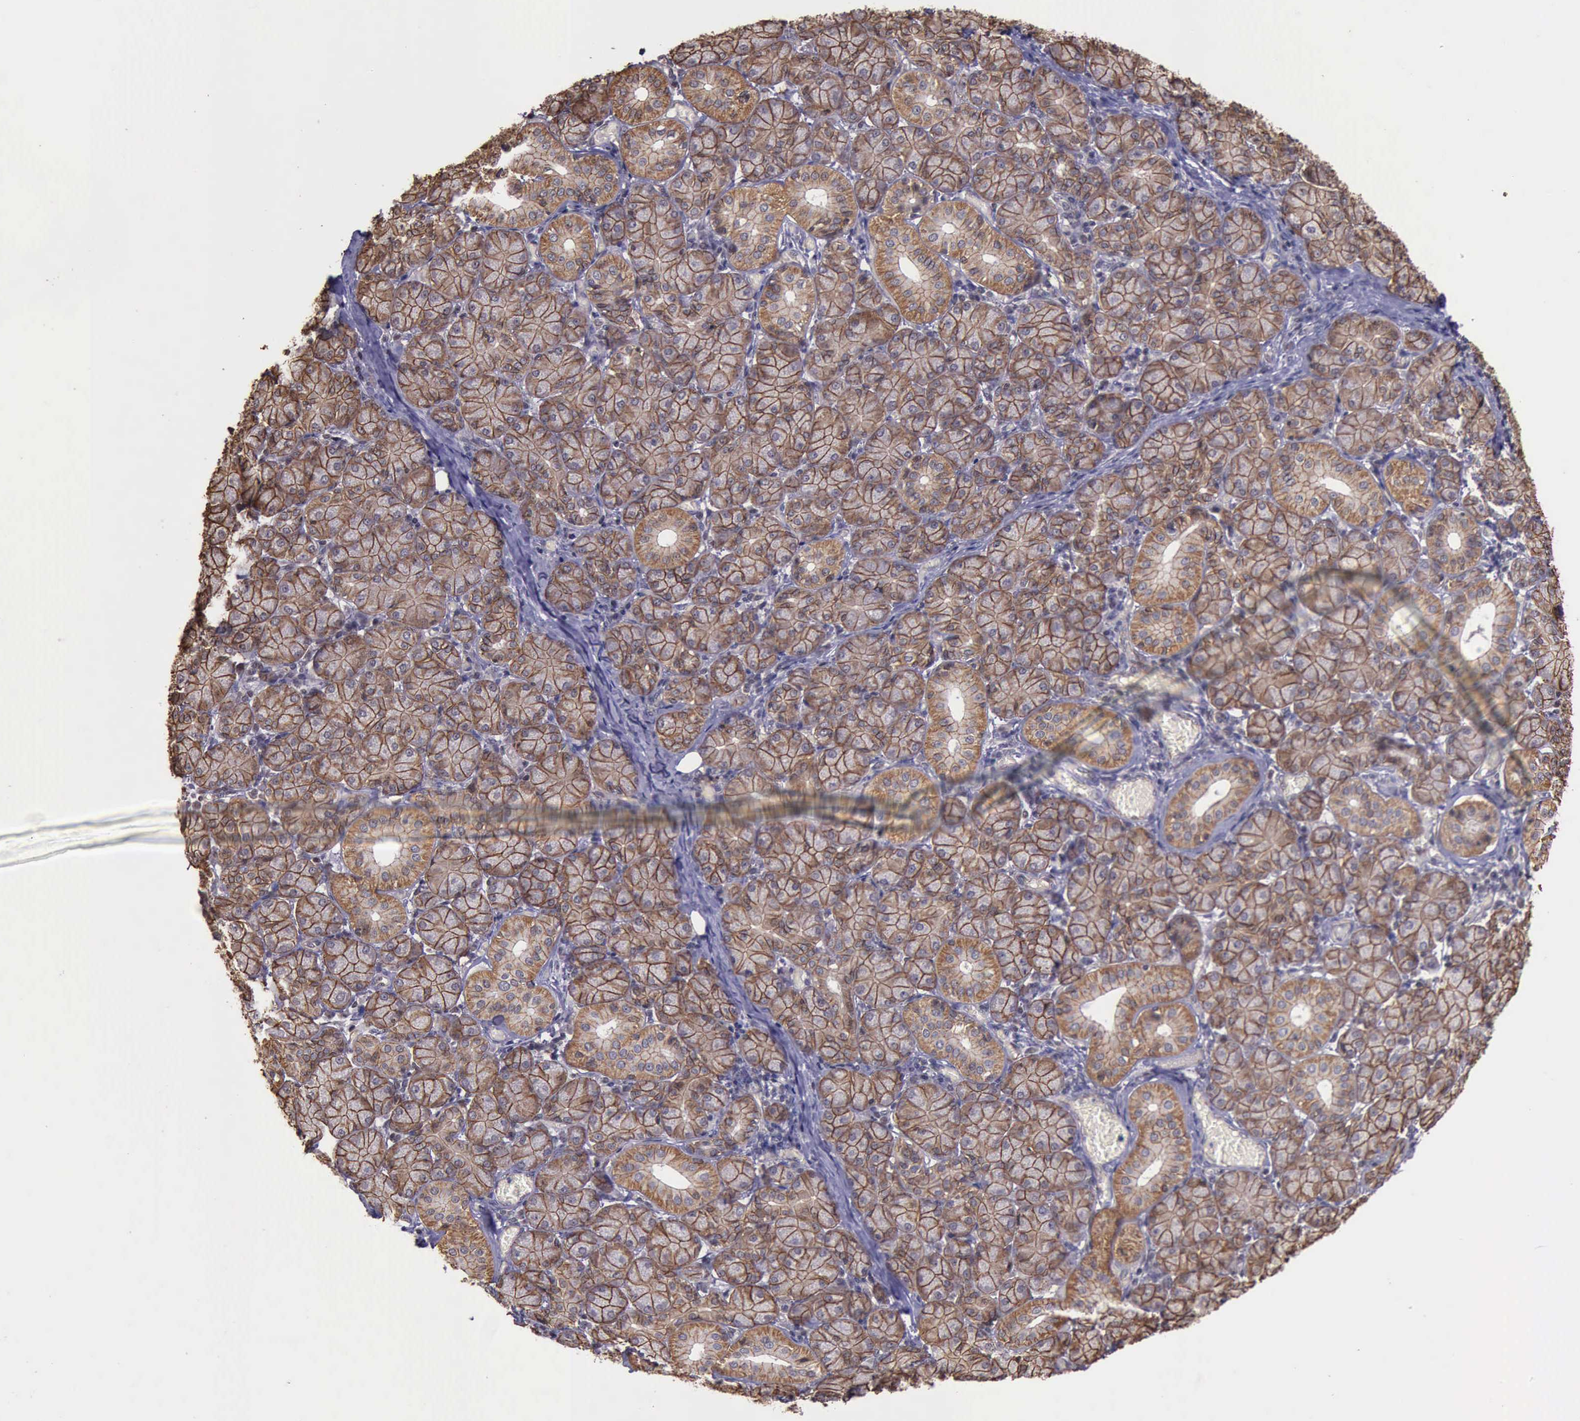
{"staining": {"intensity": "moderate", "quantity": ">75%", "location": "cytoplasmic/membranous"}, "tissue": "salivary gland", "cell_type": "Glandular cells", "image_type": "normal", "snomed": [{"axis": "morphology", "description": "Normal tissue, NOS"}, {"axis": "topography", "description": "Salivary gland"}], "caption": "IHC of unremarkable human salivary gland shows medium levels of moderate cytoplasmic/membranous expression in about >75% of glandular cells.", "gene": "CTNNB1", "patient": {"sex": "female", "age": 24}}